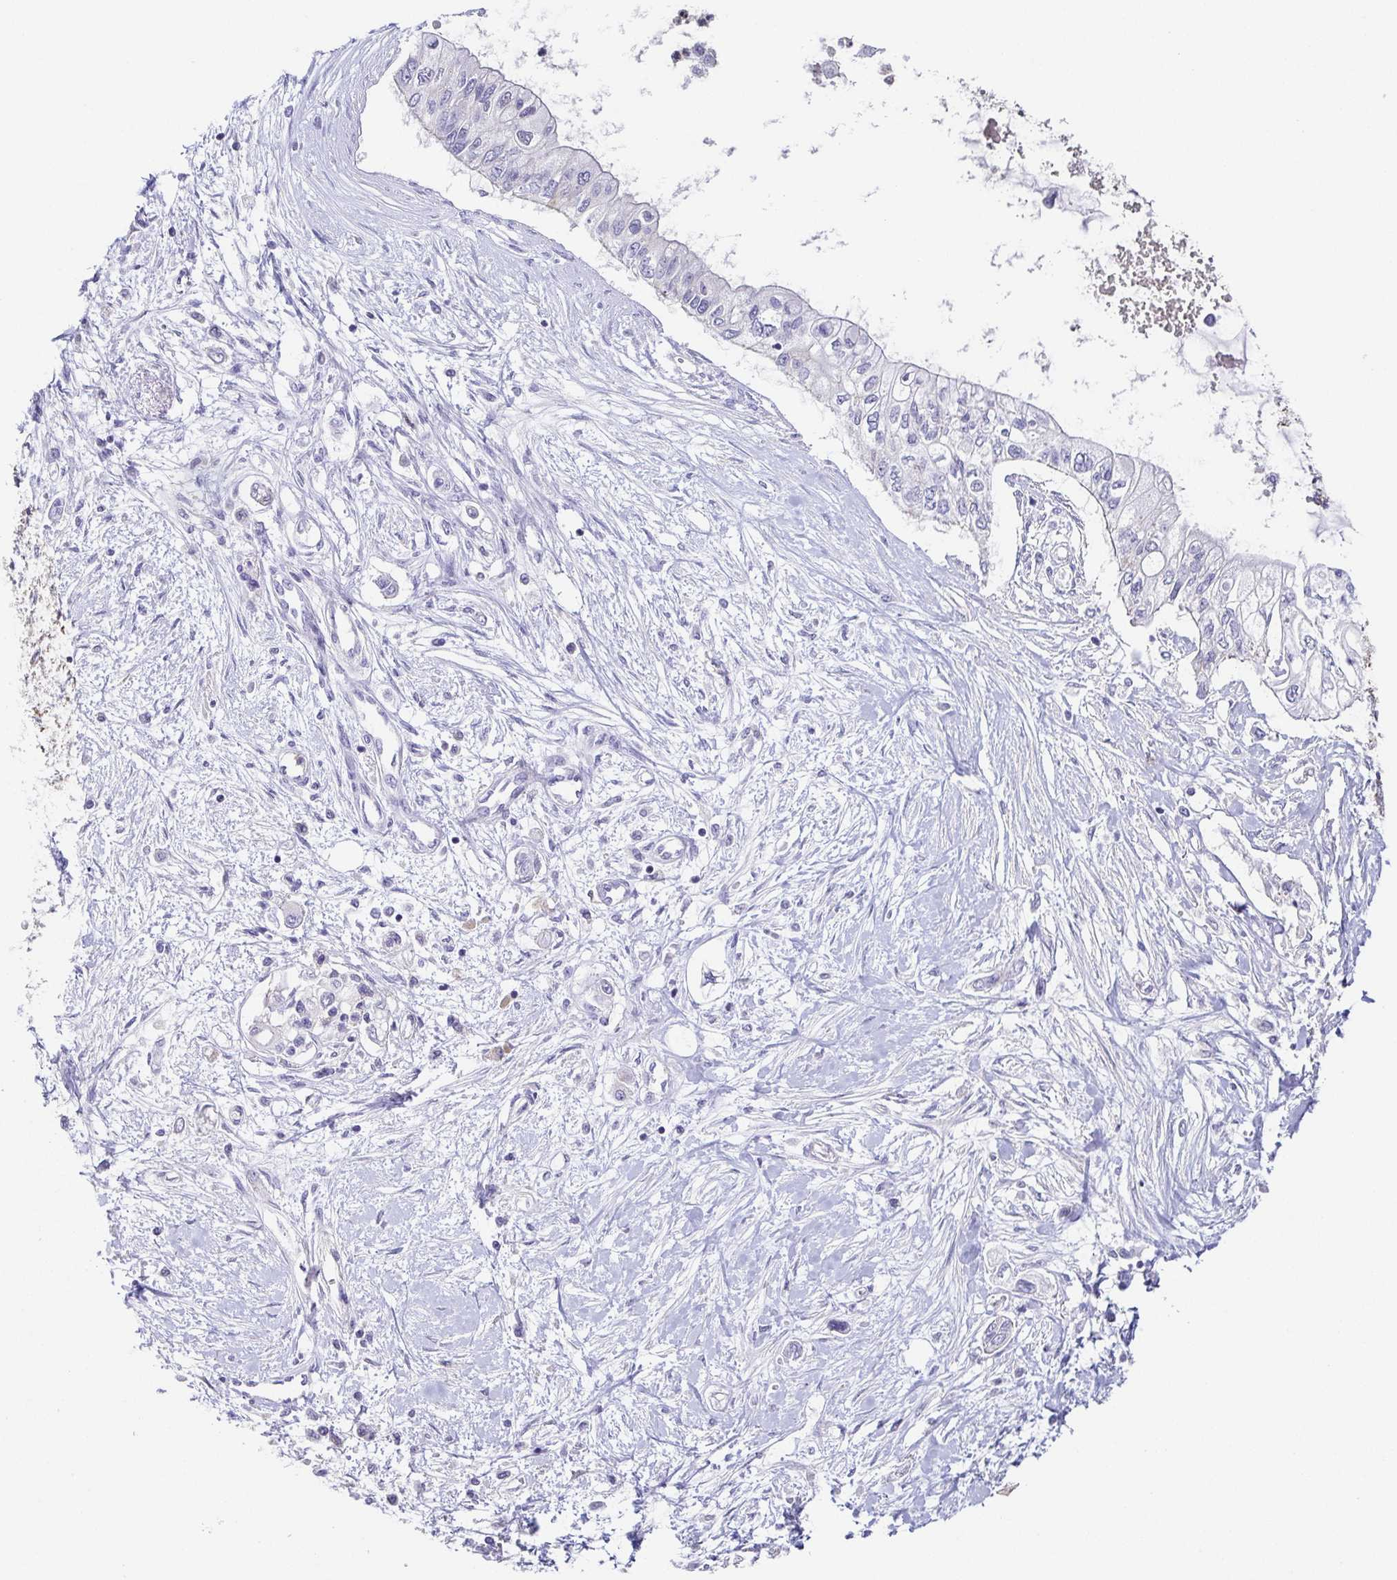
{"staining": {"intensity": "negative", "quantity": "none", "location": "none"}, "tissue": "pancreatic cancer", "cell_type": "Tumor cells", "image_type": "cancer", "snomed": [{"axis": "morphology", "description": "Adenocarcinoma, NOS"}, {"axis": "topography", "description": "Pancreas"}], "caption": "Tumor cells are negative for brown protein staining in pancreatic adenocarcinoma.", "gene": "PIWIL3", "patient": {"sex": "female", "age": 77}}